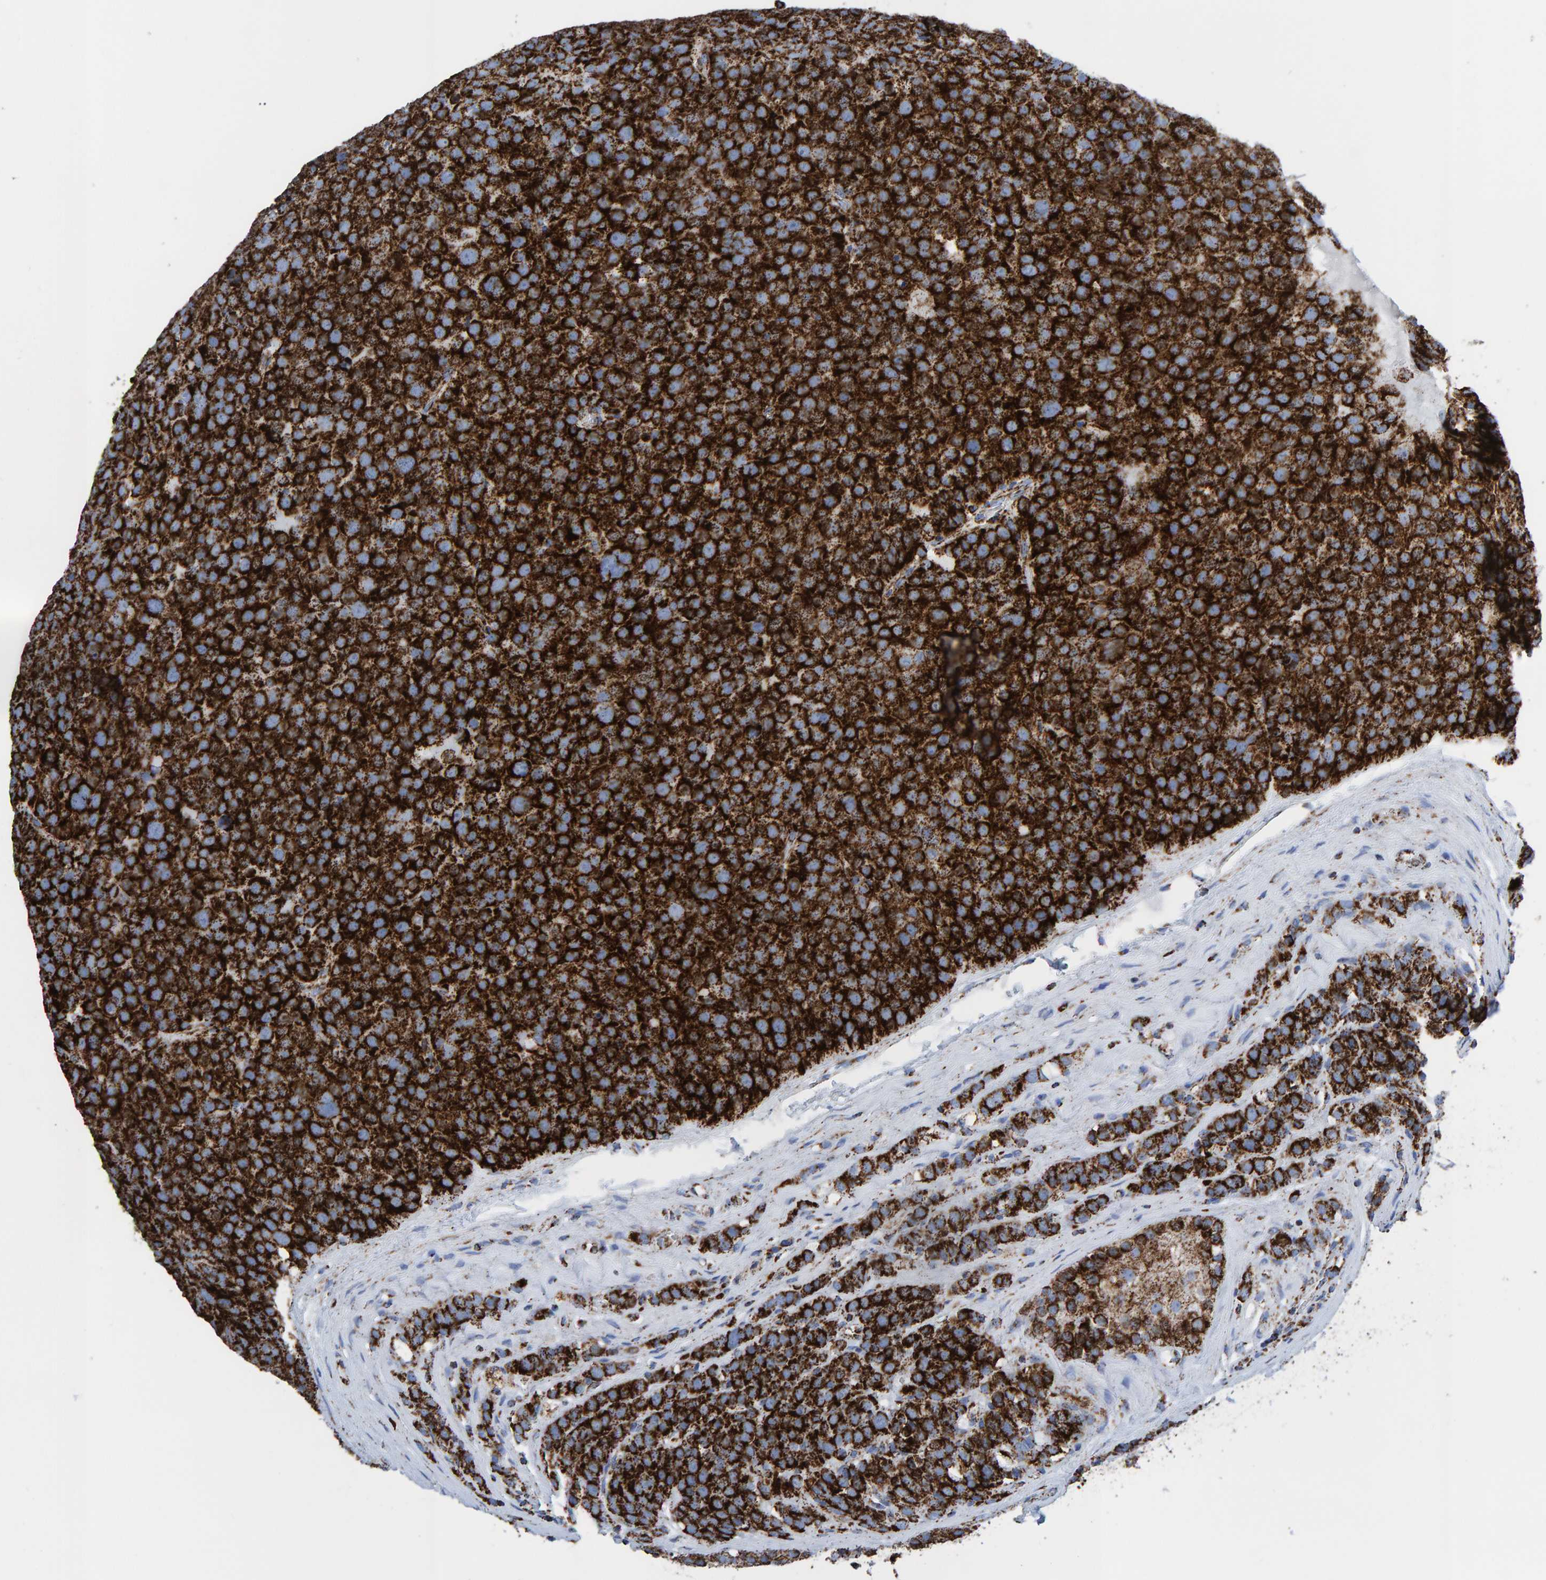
{"staining": {"intensity": "strong", "quantity": ">75%", "location": "cytoplasmic/membranous"}, "tissue": "testis cancer", "cell_type": "Tumor cells", "image_type": "cancer", "snomed": [{"axis": "morphology", "description": "Seminoma, NOS"}, {"axis": "topography", "description": "Testis"}], "caption": "Brown immunohistochemical staining in testis seminoma demonstrates strong cytoplasmic/membranous positivity in approximately >75% of tumor cells.", "gene": "ENSG00000262660", "patient": {"sex": "male", "age": 71}}